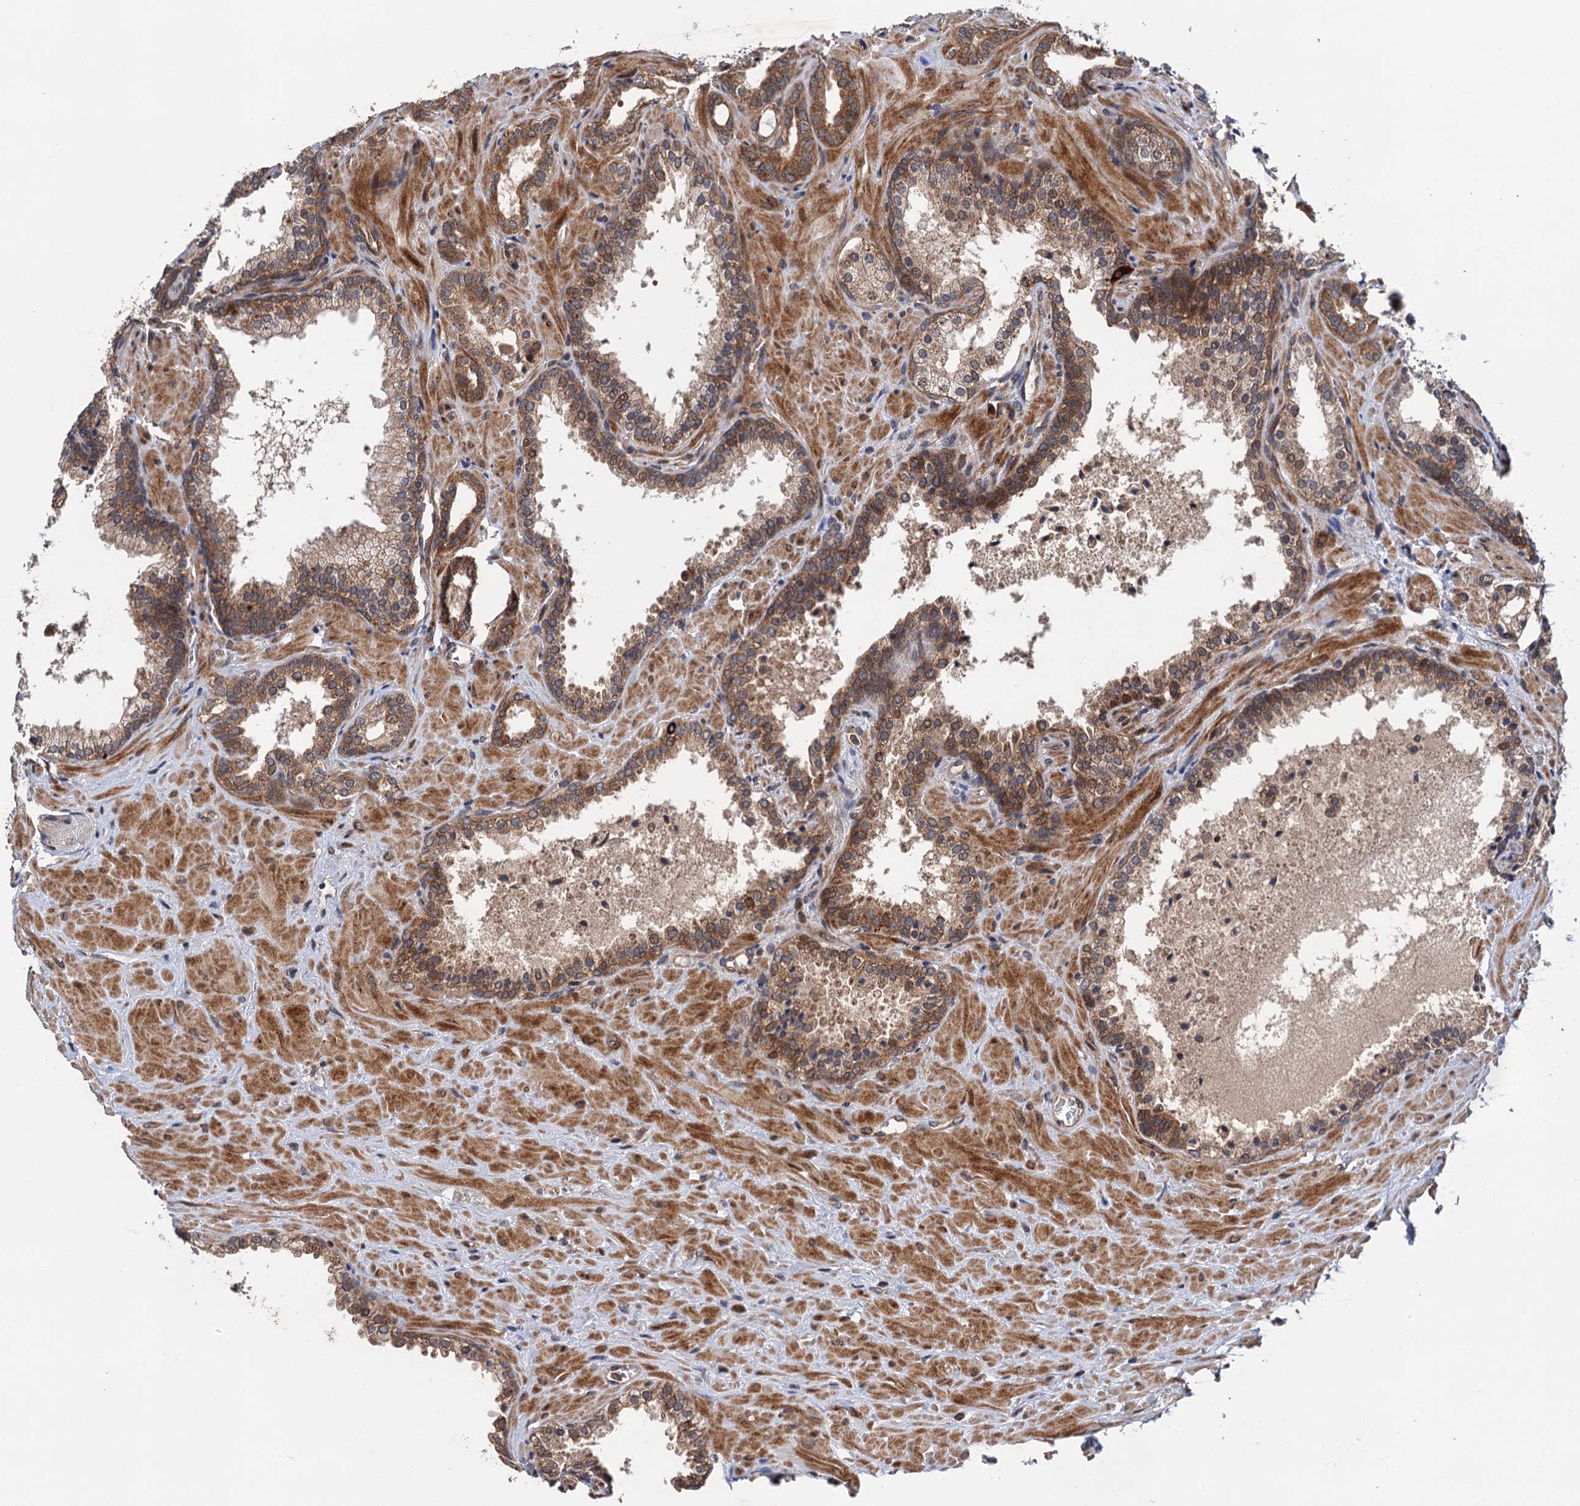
{"staining": {"intensity": "moderate", "quantity": ">75%", "location": "cytoplasmic/membranous"}, "tissue": "prostate cancer", "cell_type": "Tumor cells", "image_type": "cancer", "snomed": [{"axis": "morphology", "description": "Adenocarcinoma, High grade"}, {"axis": "topography", "description": "Prostate"}], "caption": "IHC image of neoplastic tissue: human adenocarcinoma (high-grade) (prostate) stained using IHC shows medium levels of moderate protein expression localized specifically in the cytoplasmic/membranous of tumor cells, appearing as a cytoplasmic/membranous brown color.", "gene": "NAA16", "patient": {"sex": "male", "age": 64}}